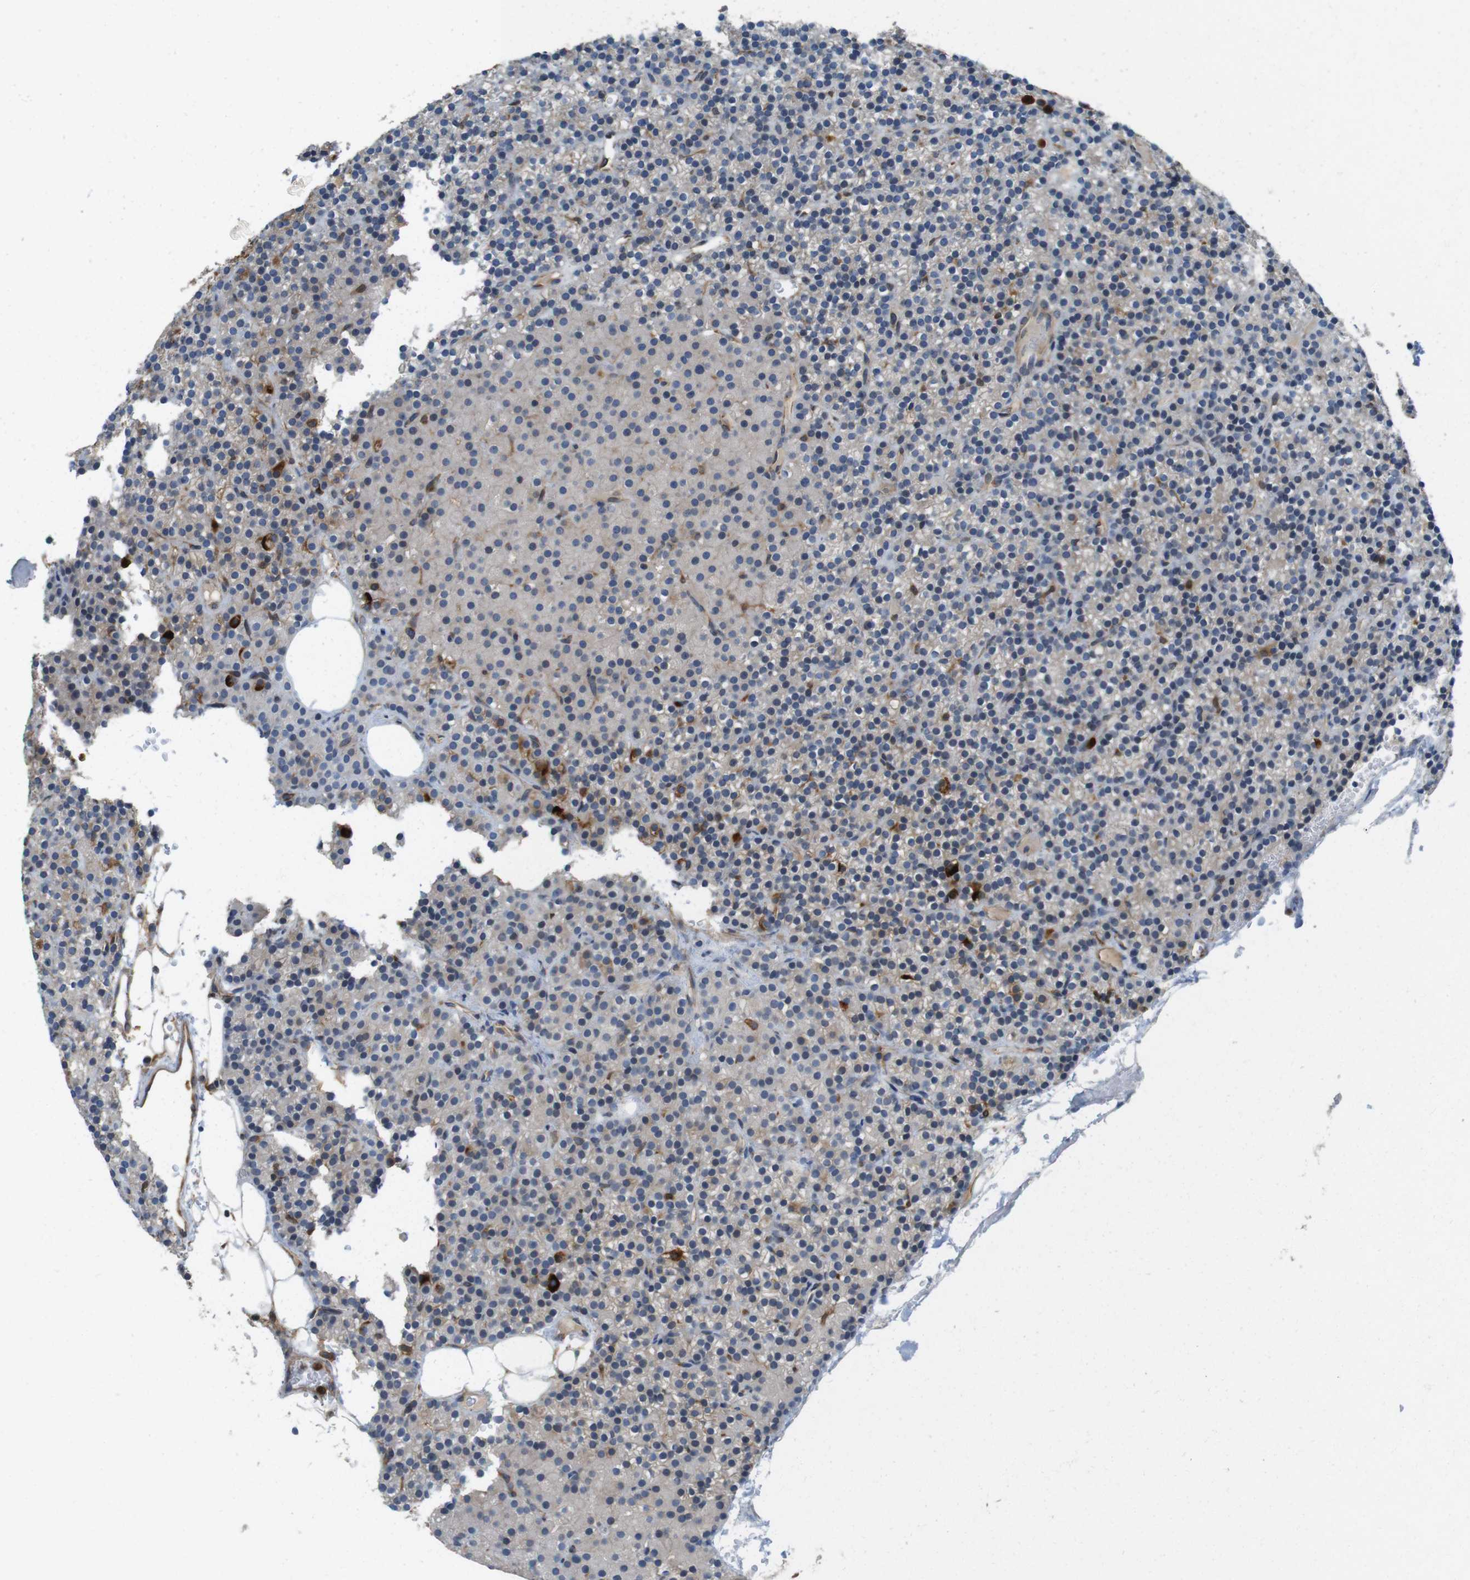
{"staining": {"intensity": "negative", "quantity": "none", "location": "none"}, "tissue": "parathyroid gland", "cell_type": "Glandular cells", "image_type": "normal", "snomed": [{"axis": "morphology", "description": "Normal tissue, NOS"}, {"axis": "morphology", "description": "Hyperplasia, NOS"}, {"axis": "topography", "description": "Parathyroid gland"}], "caption": "Immunohistochemical staining of benign human parathyroid gland reveals no significant staining in glandular cells.", "gene": "PCDH10", "patient": {"sex": "male", "age": 44}}